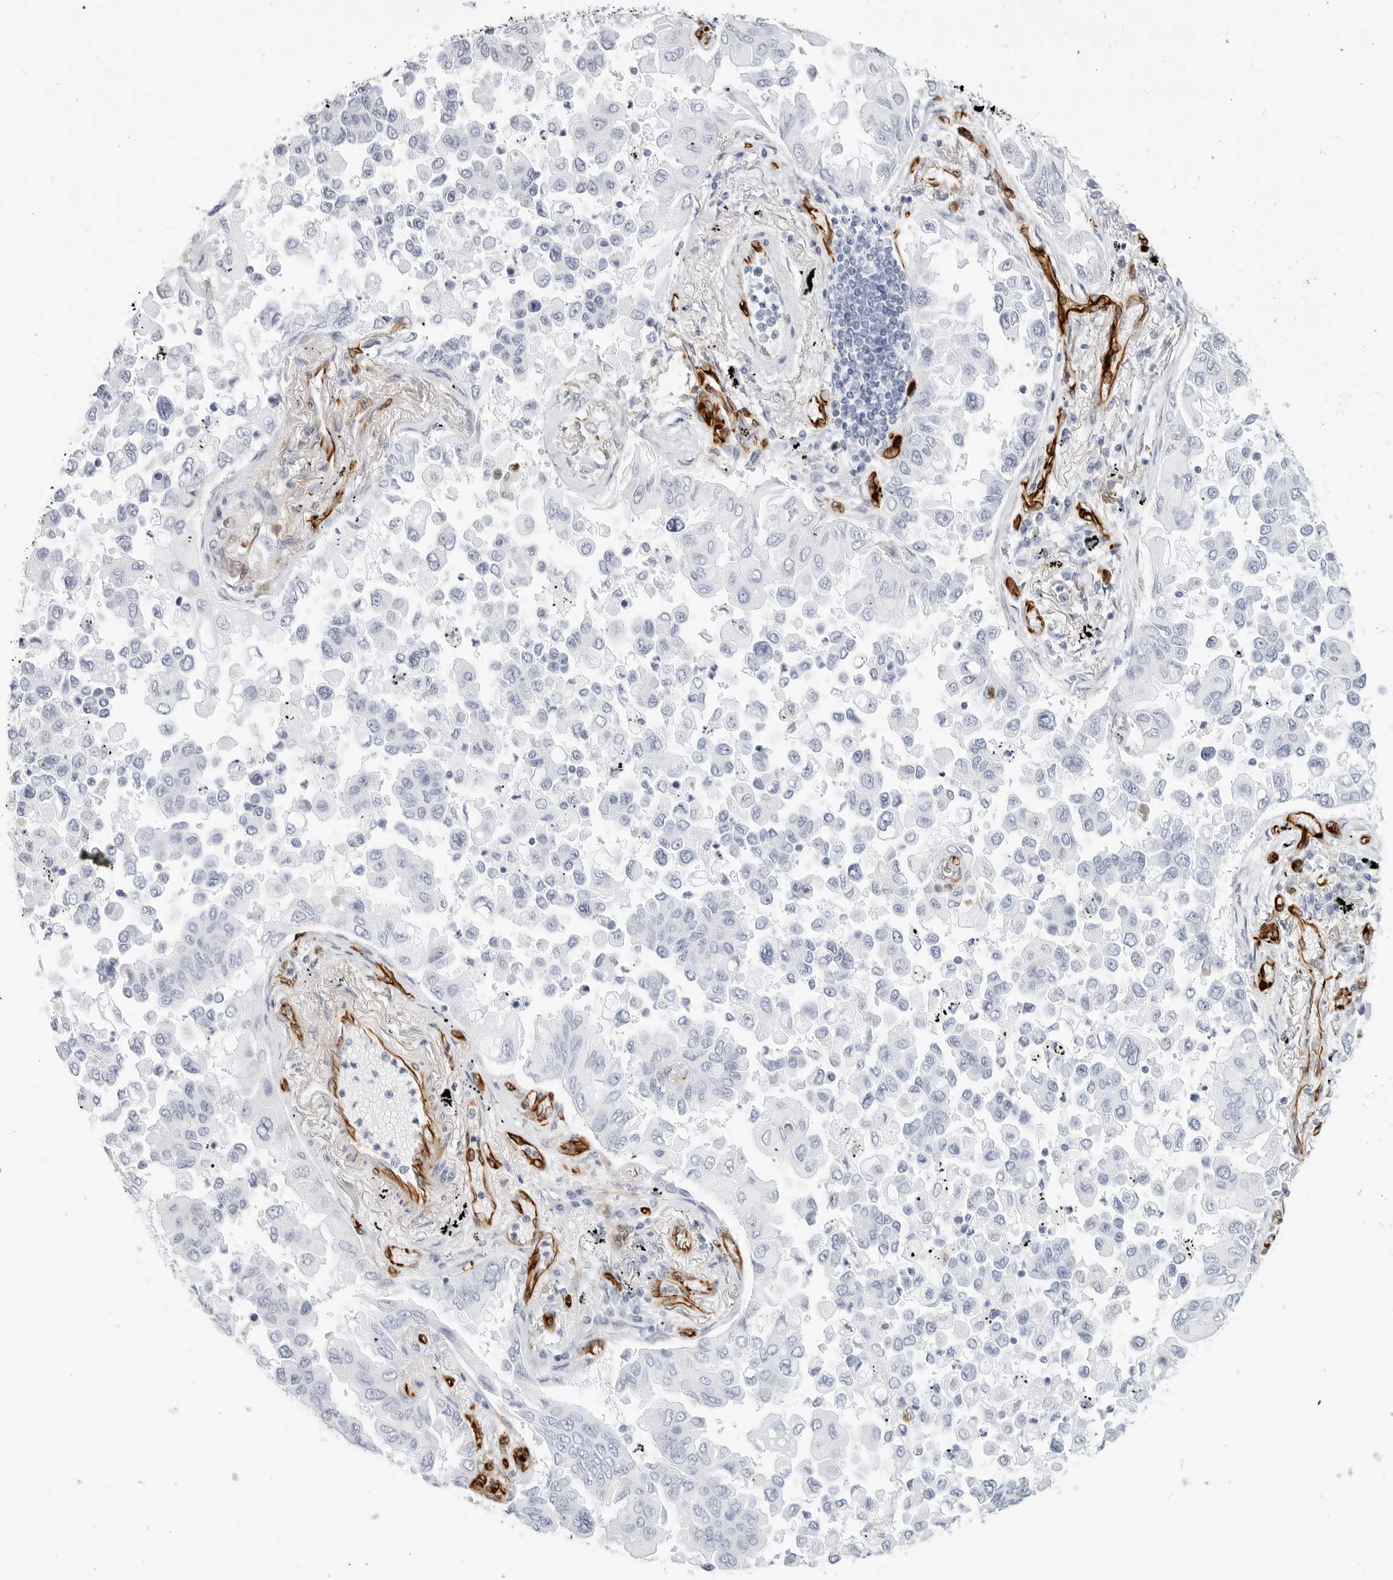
{"staining": {"intensity": "negative", "quantity": "none", "location": "none"}, "tissue": "lung cancer", "cell_type": "Tumor cells", "image_type": "cancer", "snomed": [{"axis": "morphology", "description": "Adenocarcinoma, NOS"}, {"axis": "topography", "description": "Lung"}], "caption": "This histopathology image is of lung adenocarcinoma stained with immunohistochemistry (IHC) to label a protein in brown with the nuclei are counter-stained blue. There is no expression in tumor cells.", "gene": "NES", "patient": {"sex": "female", "age": 67}}